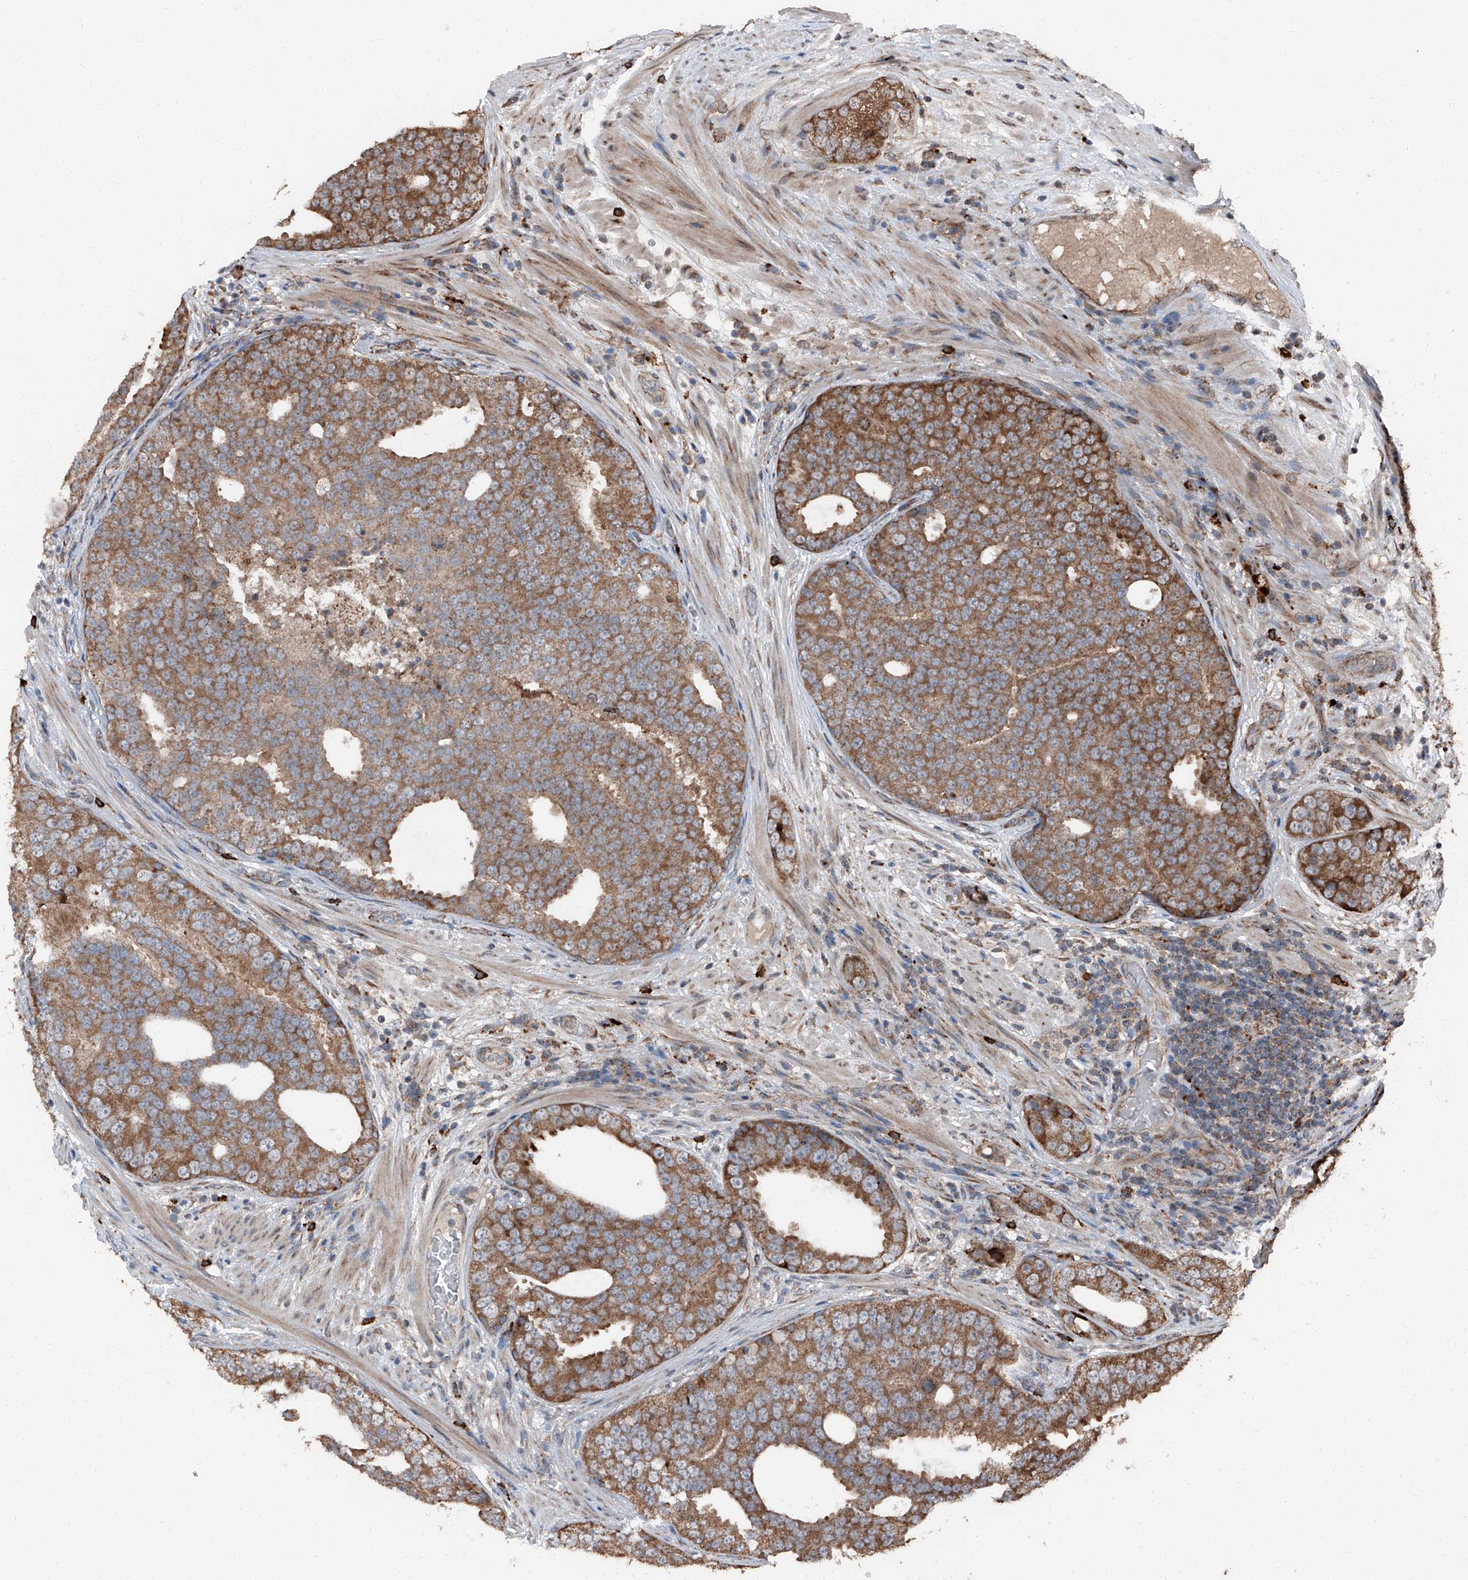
{"staining": {"intensity": "moderate", "quantity": ">75%", "location": "cytoplasmic/membranous"}, "tissue": "prostate cancer", "cell_type": "Tumor cells", "image_type": "cancer", "snomed": [{"axis": "morphology", "description": "Adenocarcinoma, High grade"}, {"axis": "topography", "description": "Prostate"}], "caption": "Brown immunohistochemical staining in prostate cancer exhibits moderate cytoplasmic/membranous staining in about >75% of tumor cells.", "gene": "LIMK1", "patient": {"sex": "male", "age": 56}}